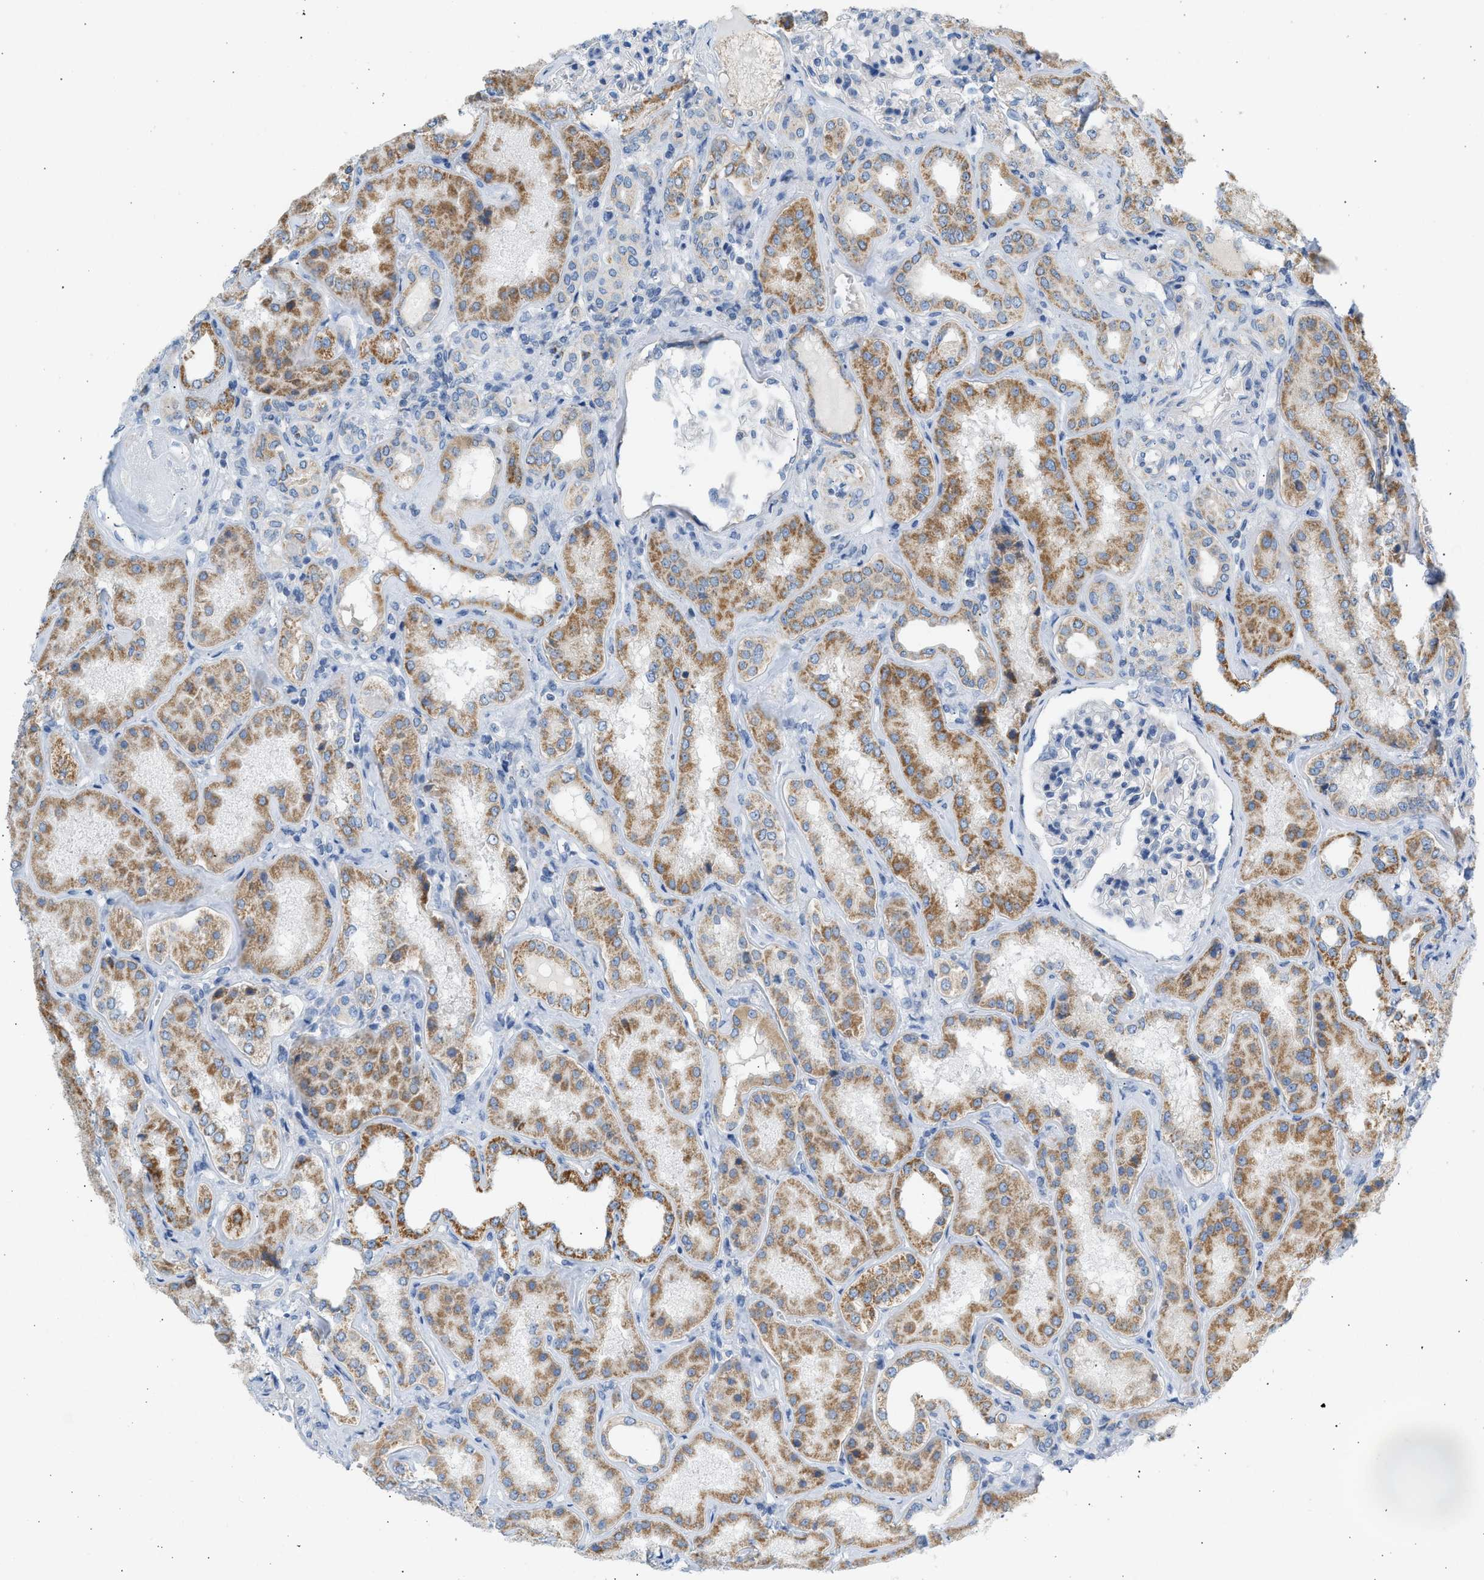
{"staining": {"intensity": "negative", "quantity": "none", "location": "none"}, "tissue": "kidney", "cell_type": "Cells in glomeruli", "image_type": "normal", "snomed": [{"axis": "morphology", "description": "Normal tissue, NOS"}, {"axis": "topography", "description": "Kidney"}], "caption": "This histopathology image is of normal kidney stained with immunohistochemistry to label a protein in brown with the nuclei are counter-stained blue. There is no expression in cells in glomeruli.", "gene": "NDUFS8", "patient": {"sex": "female", "age": 56}}